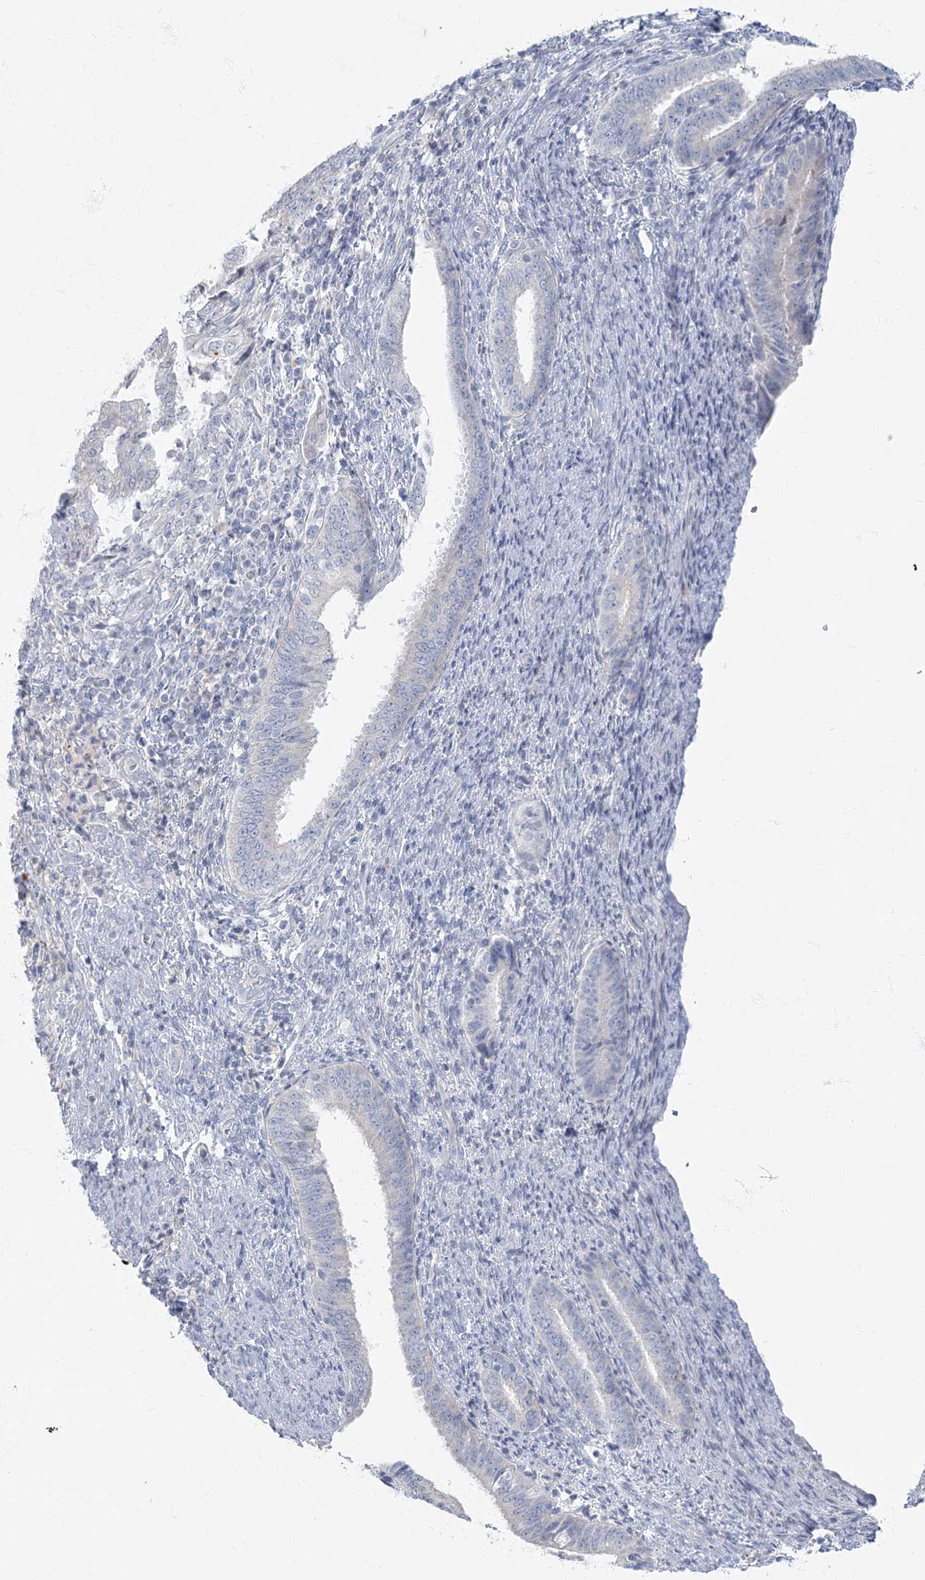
{"staining": {"intensity": "negative", "quantity": "none", "location": "none"}, "tissue": "endometrial cancer", "cell_type": "Tumor cells", "image_type": "cancer", "snomed": [{"axis": "morphology", "description": "Adenocarcinoma, NOS"}, {"axis": "topography", "description": "Endometrium"}], "caption": "Endometrial cancer stained for a protein using immunohistochemistry displays no staining tumor cells.", "gene": "FAM110C", "patient": {"sex": "female", "age": 51}}